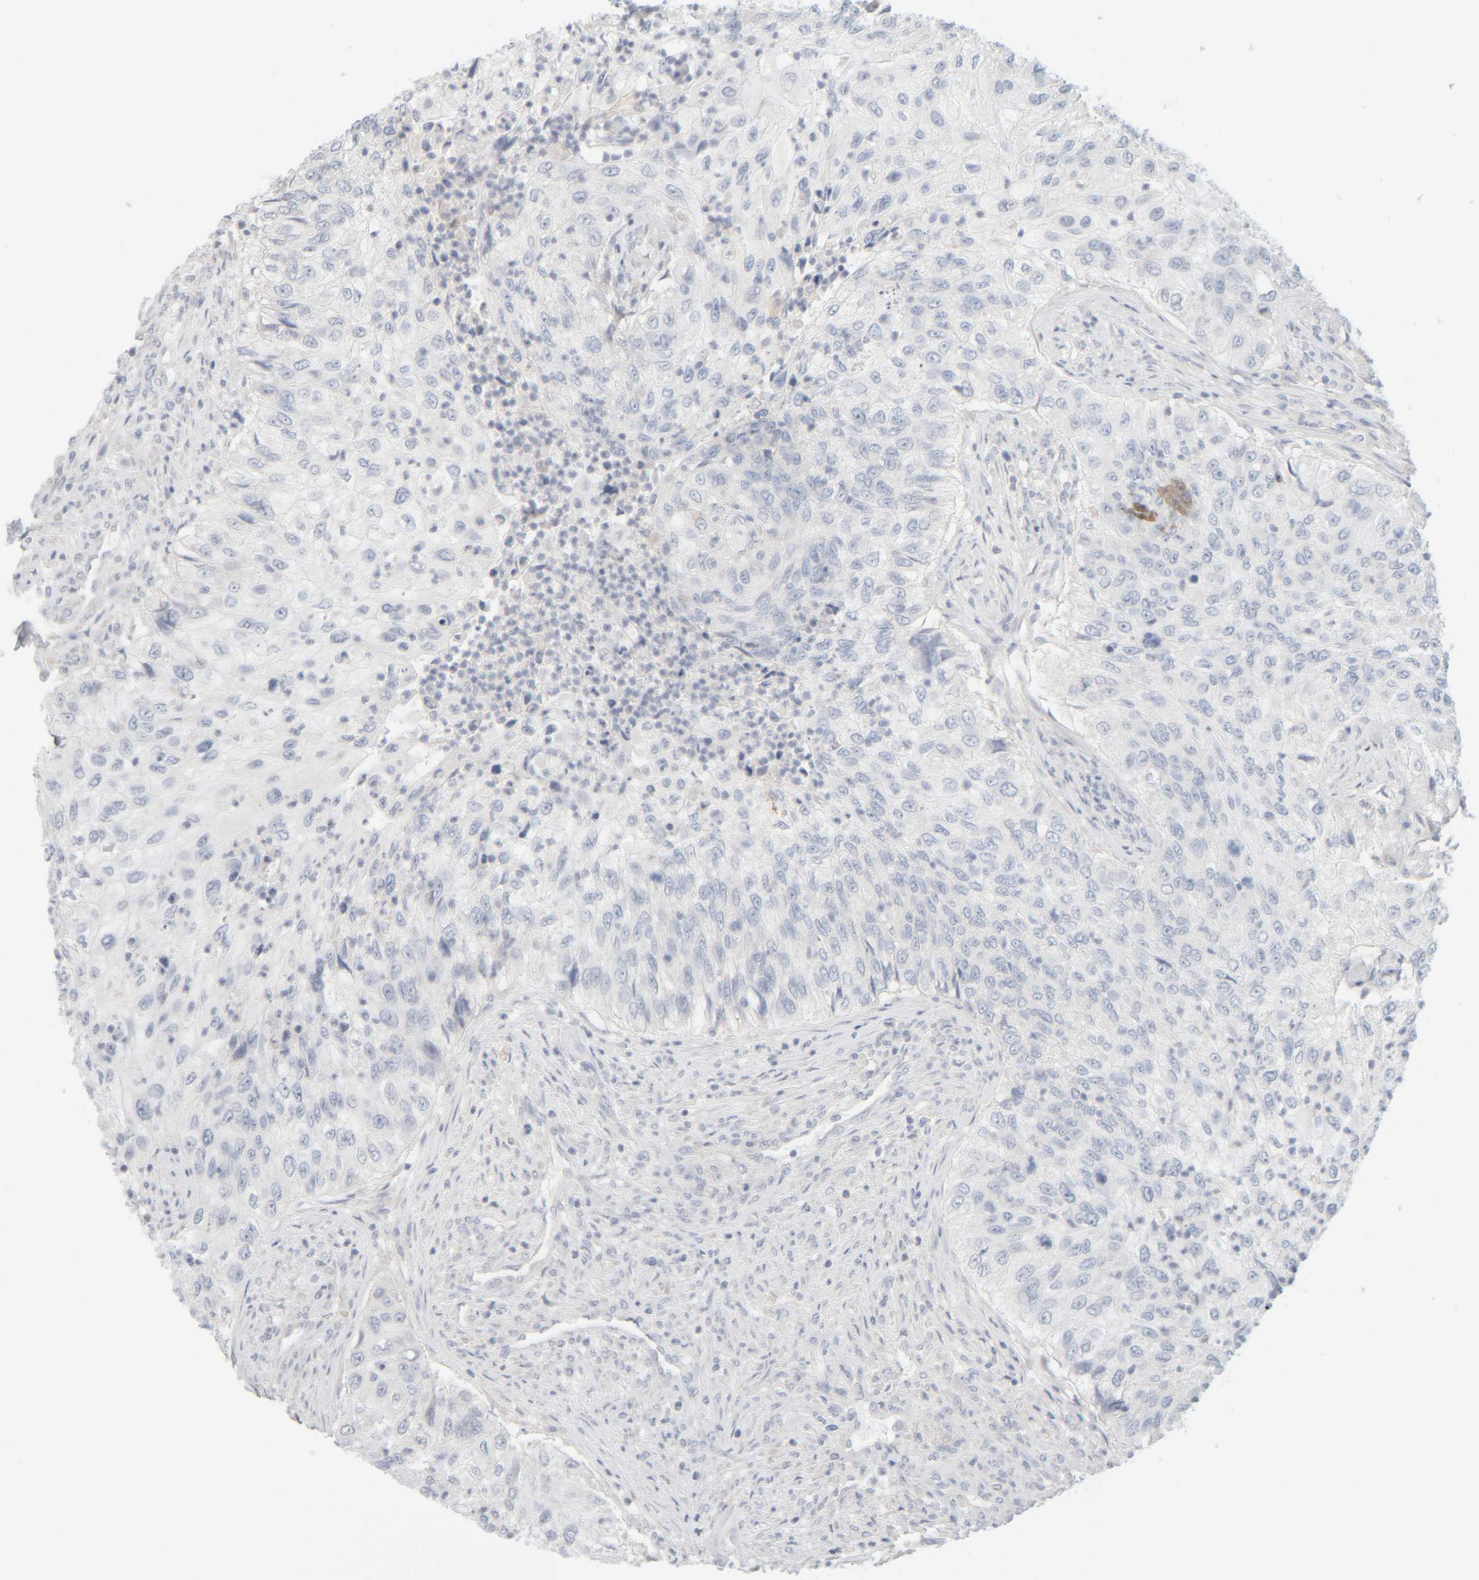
{"staining": {"intensity": "negative", "quantity": "none", "location": "none"}, "tissue": "urothelial cancer", "cell_type": "Tumor cells", "image_type": "cancer", "snomed": [{"axis": "morphology", "description": "Urothelial carcinoma, High grade"}, {"axis": "topography", "description": "Urinary bladder"}], "caption": "Tumor cells are negative for protein expression in human urothelial carcinoma (high-grade).", "gene": "RIDA", "patient": {"sex": "female", "age": 60}}